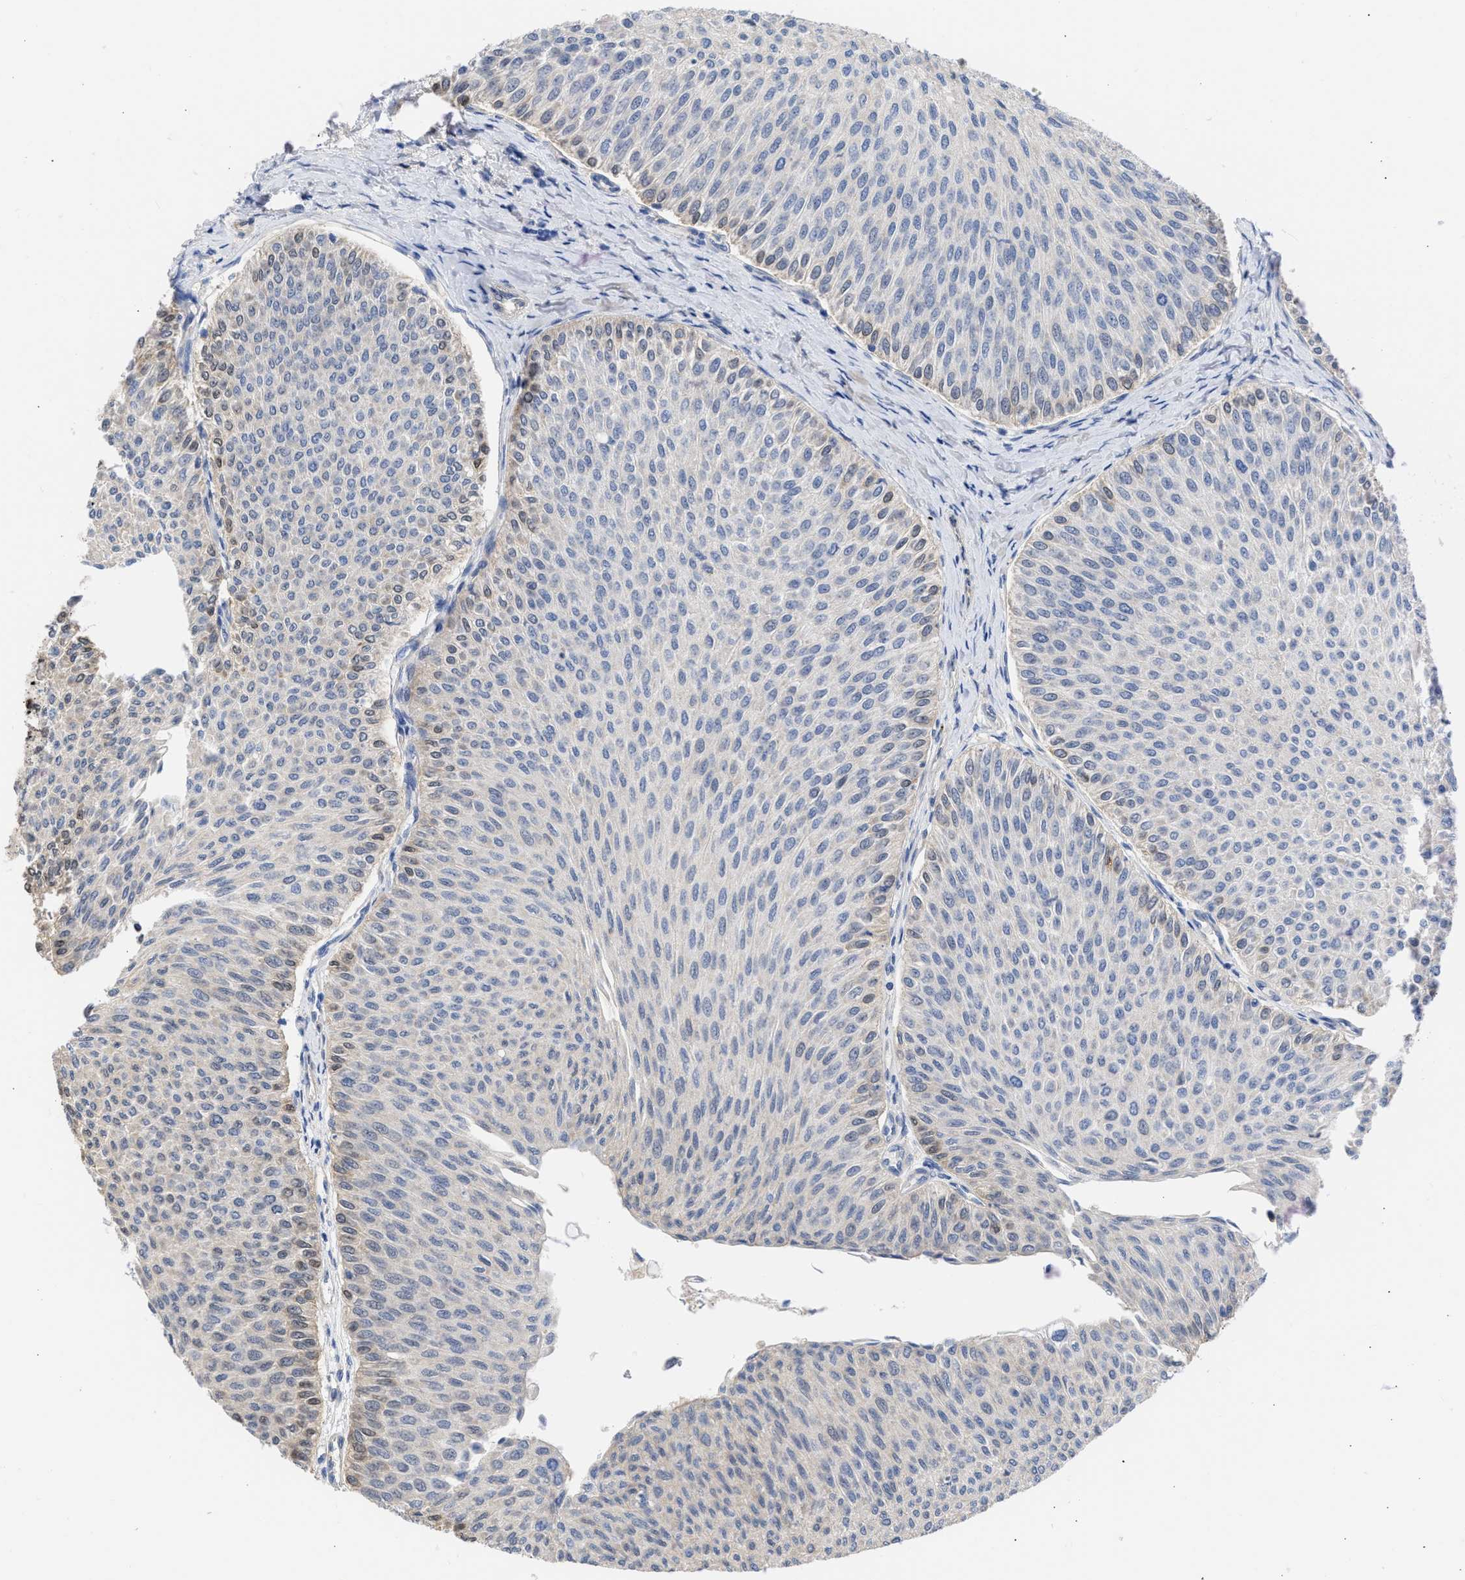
{"staining": {"intensity": "negative", "quantity": "none", "location": "none"}, "tissue": "urothelial cancer", "cell_type": "Tumor cells", "image_type": "cancer", "snomed": [{"axis": "morphology", "description": "Urothelial carcinoma, Low grade"}, {"axis": "topography", "description": "Urinary bladder"}], "caption": "Immunohistochemical staining of human urothelial cancer displays no significant staining in tumor cells.", "gene": "THRA", "patient": {"sex": "male", "age": 78}}